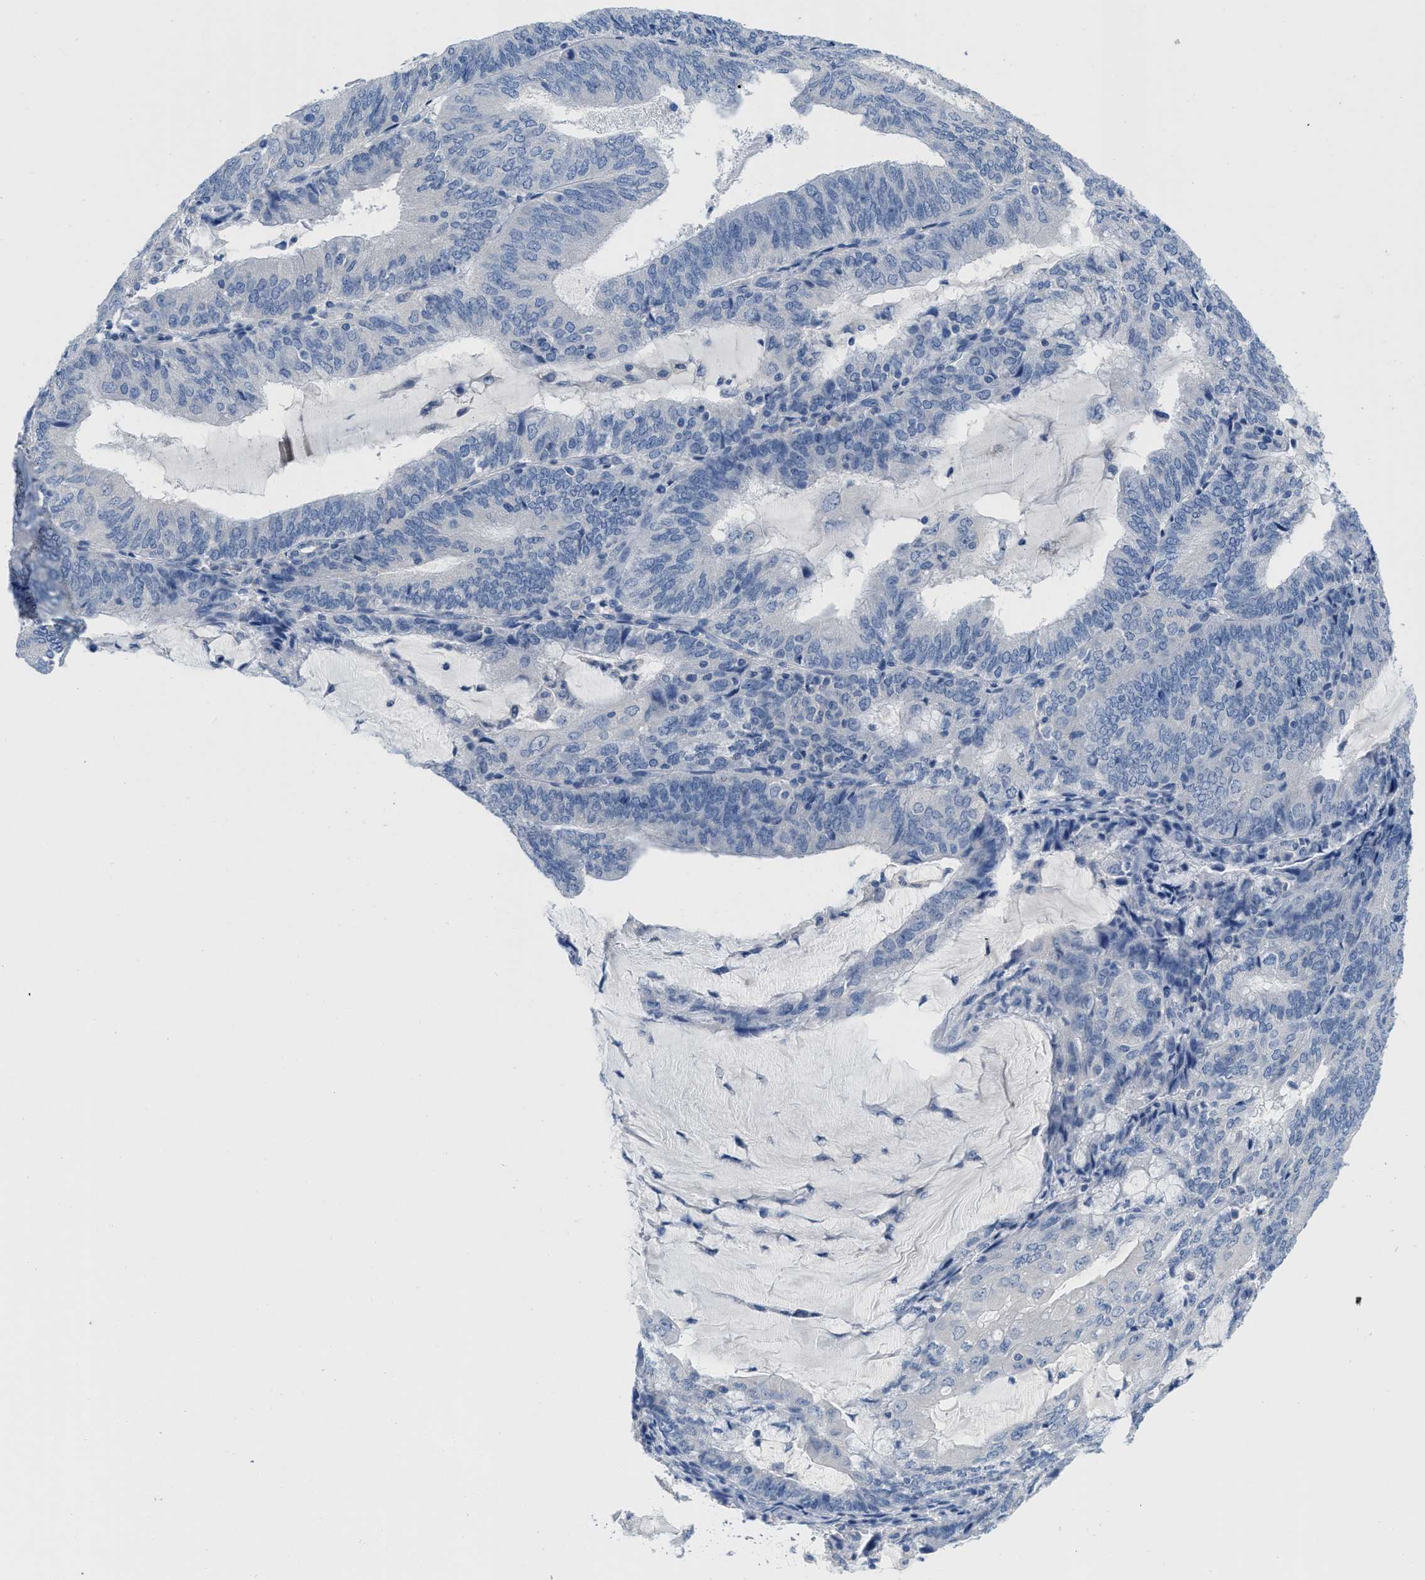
{"staining": {"intensity": "negative", "quantity": "none", "location": "none"}, "tissue": "endometrial cancer", "cell_type": "Tumor cells", "image_type": "cancer", "snomed": [{"axis": "morphology", "description": "Adenocarcinoma, NOS"}, {"axis": "topography", "description": "Endometrium"}], "caption": "DAB immunohistochemical staining of endometrial adenocarcinoma exhibits no significant positivity in tumor cells.", "gene": "PYY", "patient": {"sex": "female", "age": 81}}